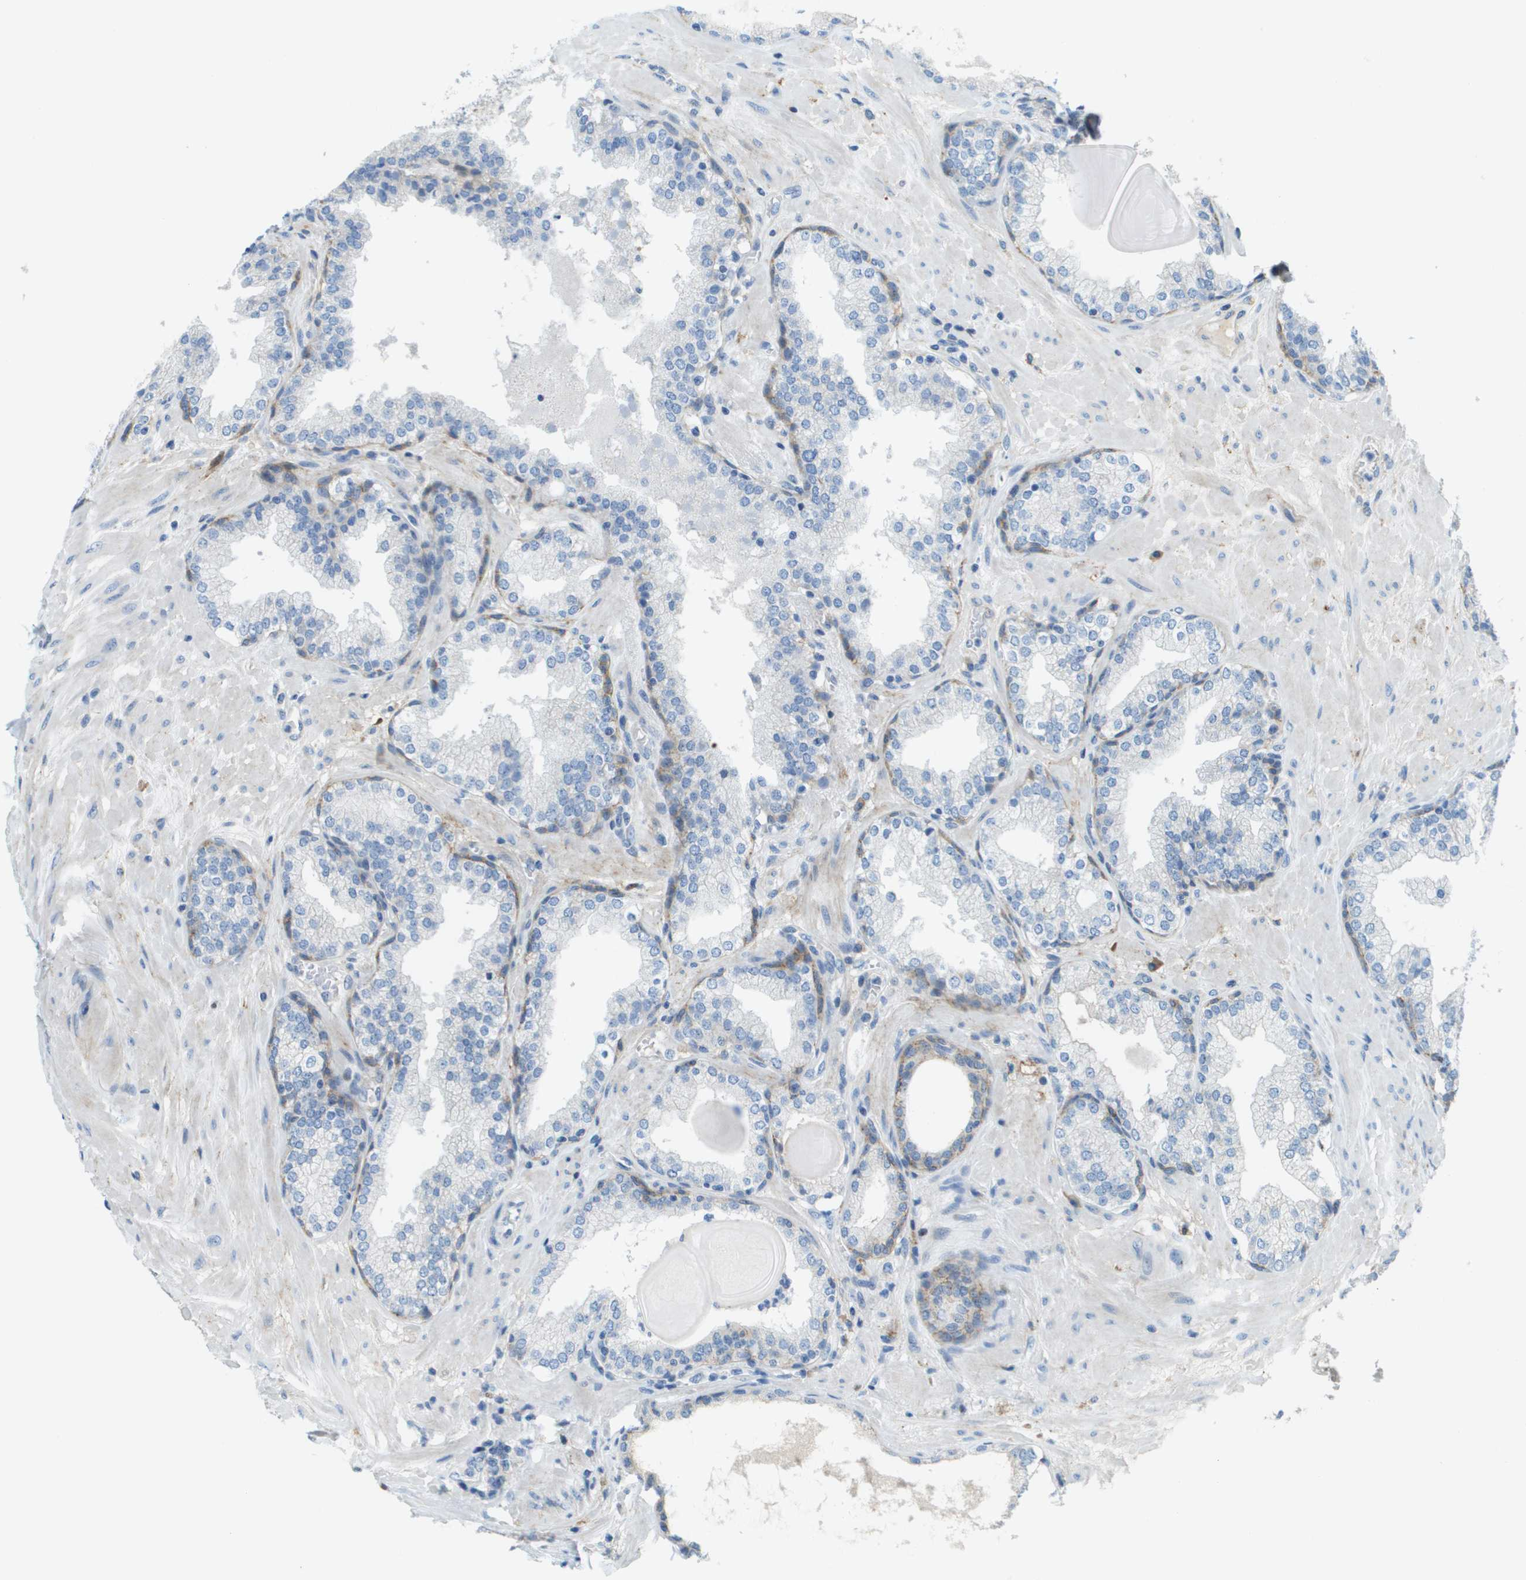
{"staining": {"intensity": "weak", "quantity": "<25%", "location": "cytoplasmic/membranous"}, "tissue": "prostate", "cell_type": "Glandular cells", "image_type": "normal", "snomed": [{"axis": "morphology", "description": "Normal tissue, NOS"}, {"axis": "topography", "description": "Prostate"}], "caption": "Unremarkable prostate was stained to show a protein in brown. There is no significant staining in glandular cells.", "gene": "SDC1", "patient": {"sex": "male", "age": 51}}